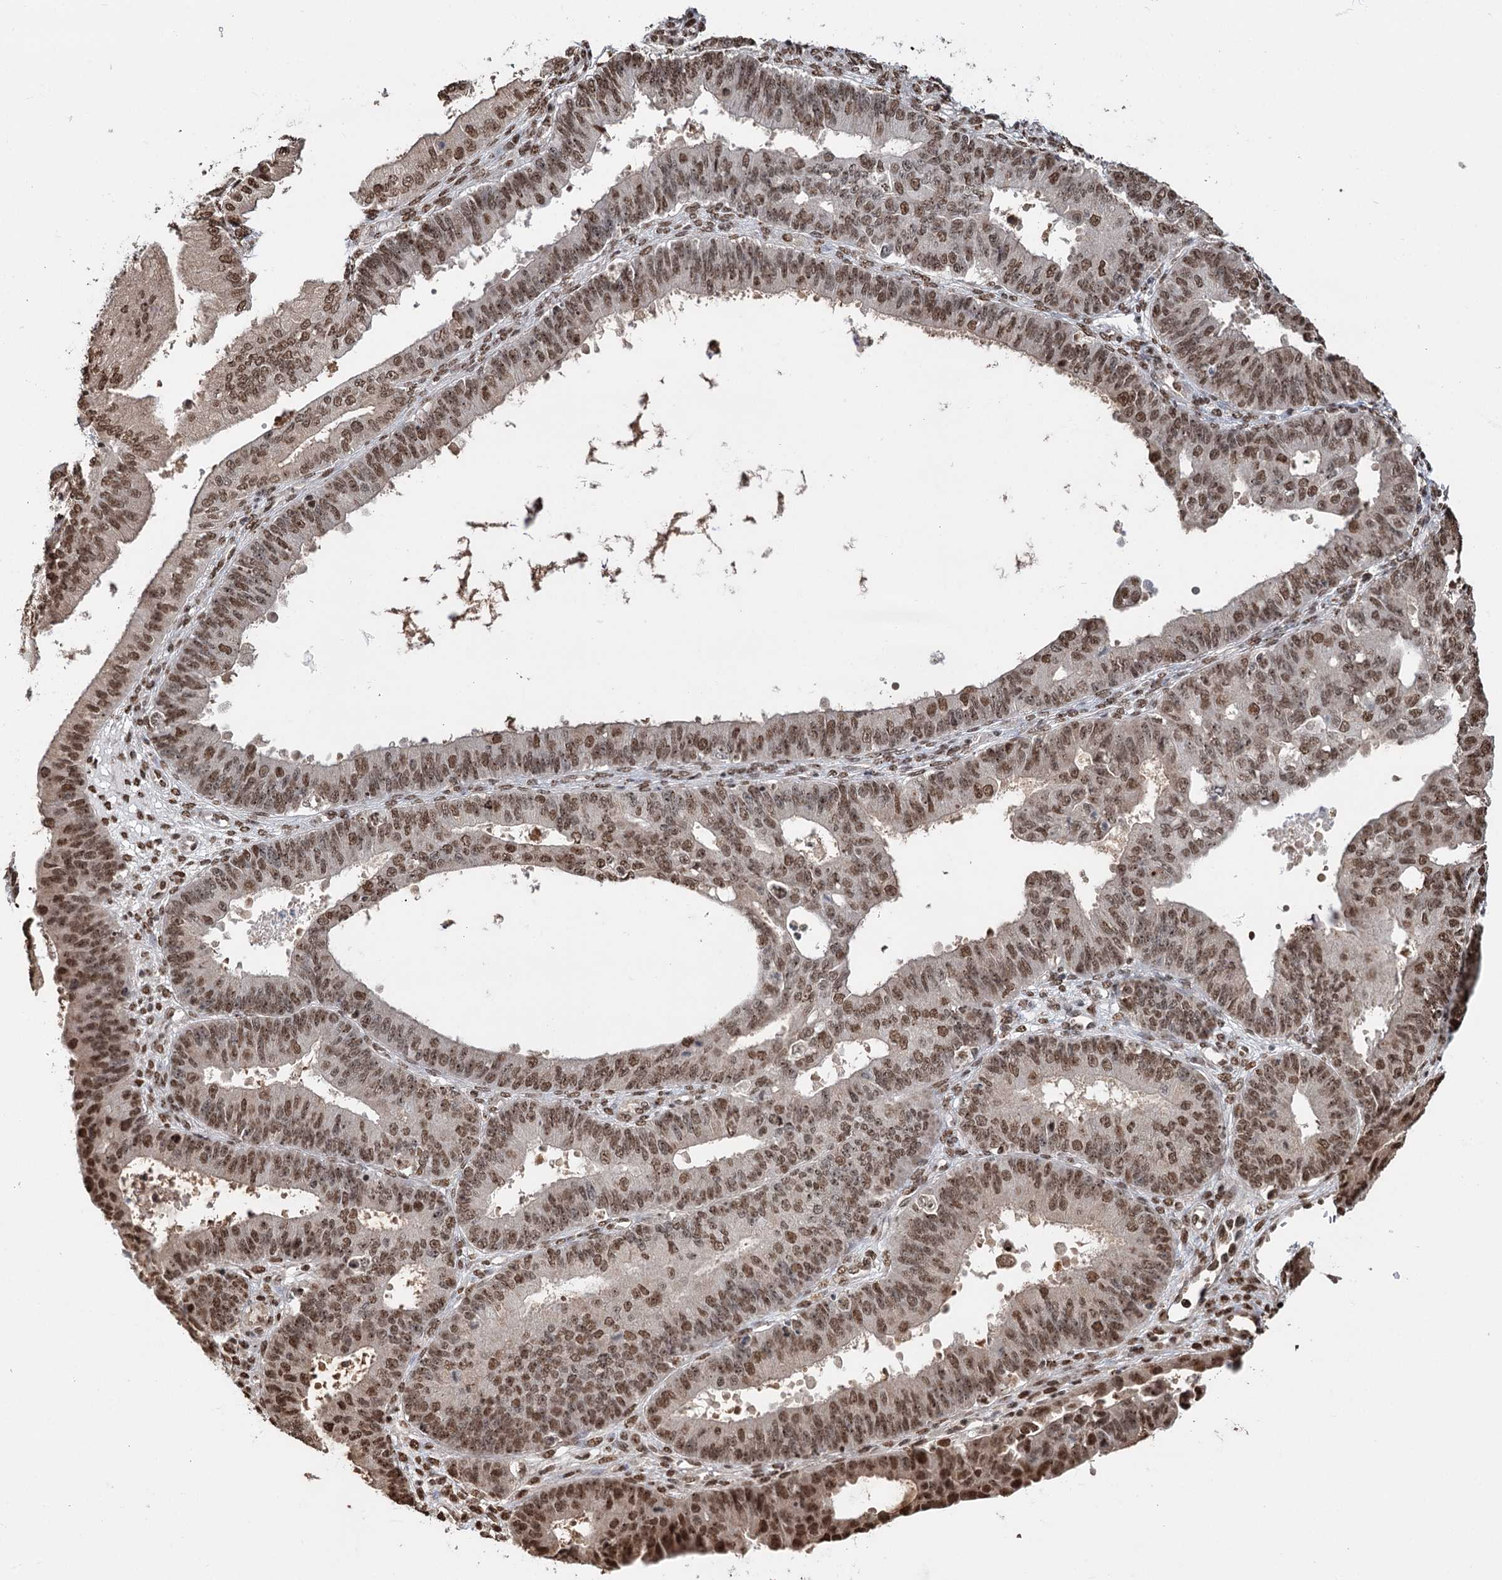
{"staining": {"intensity": "moderate", "quantity": ">75%", "location": "nuclear"}, "tissue": "ovarian cancer", "cell_type": "Tumor cells", "image_type": "cancer", "snomed": [{"axis": "morphology", "description": "Carcinoma, endometroid"}, {"axis": "topography", "description": "Appendix"}, {"axis": "topography", "description": "Ovary"}], "caption": "IHC staining of ovarian endometroid carcinoma, which demonstrates medium levels of moderate nuclear expression in about >75% of tumor cells indicating moderate nuclear protein positivity. The staining was performed using DAB (3,3'-diaminobenzidine) (brown) for protein detection and nuclei were counterstained in hematoxylin (blue).", "gene": "RPS27A", "patient": {"sex": "female", "age": 42}}